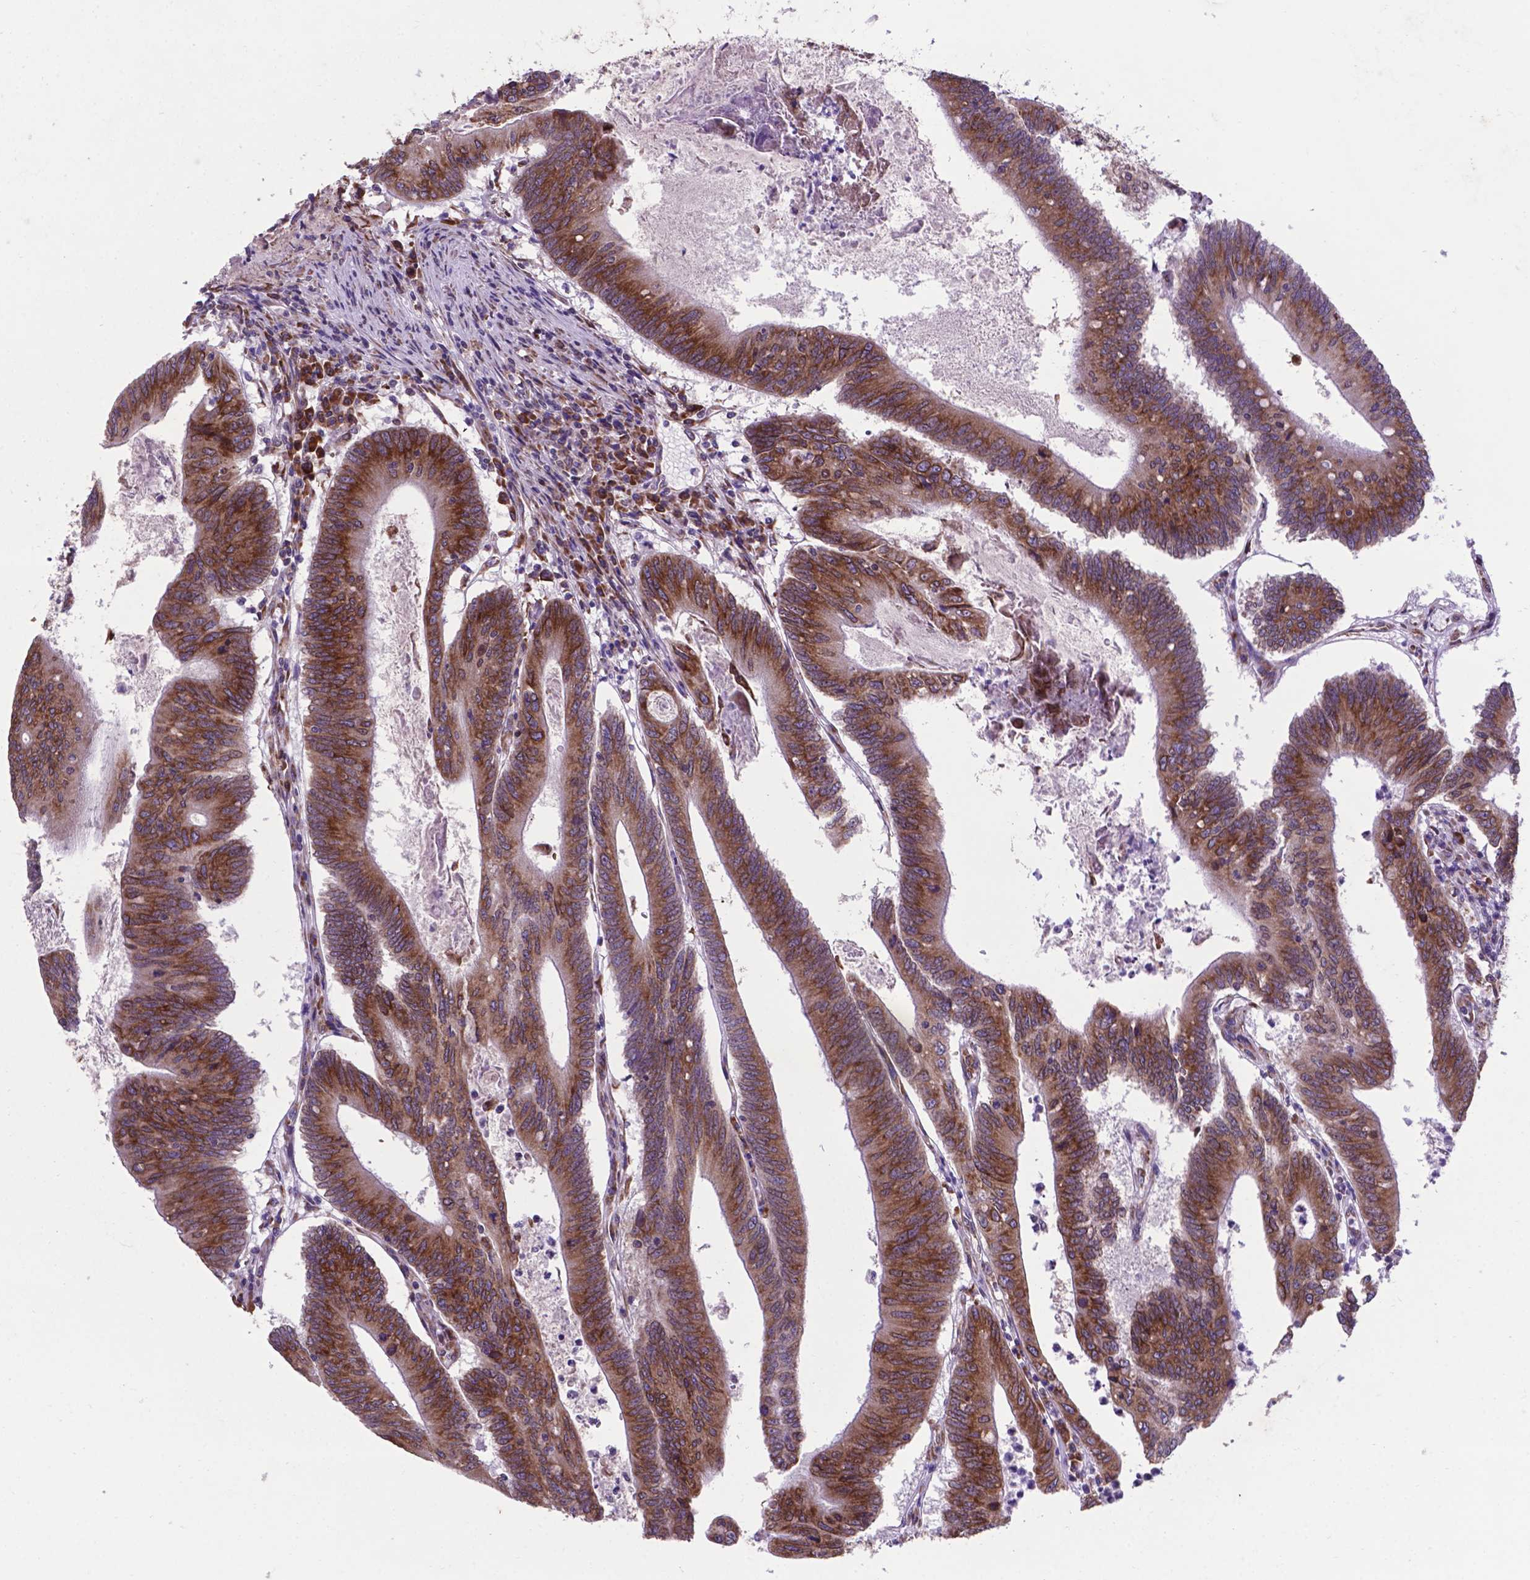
{"staining": {"intensity": "moderate", "quantity": ">75%", "location": "cytoplasmic/membranous"}, "tissue": "colorectal cancer", "cell_type": "Tumor cells", "image_type": "cancer", "snomed": [{"axis": "morphology", "description": "Adenocarcinoma, NOS"}, {"axis": "topography", "description": "Colon"}], "caption": "Immunohistochemistry micrograph of human colorectal cancer (adenocarcinoma) stained for a protein (brown), which exhibits medium levels of moderate cytoplasmic/membranous positivity in about >75% of tumor cells.", "gene": "WDR83OS", "patient": {"sex": "female", "age": 70}}